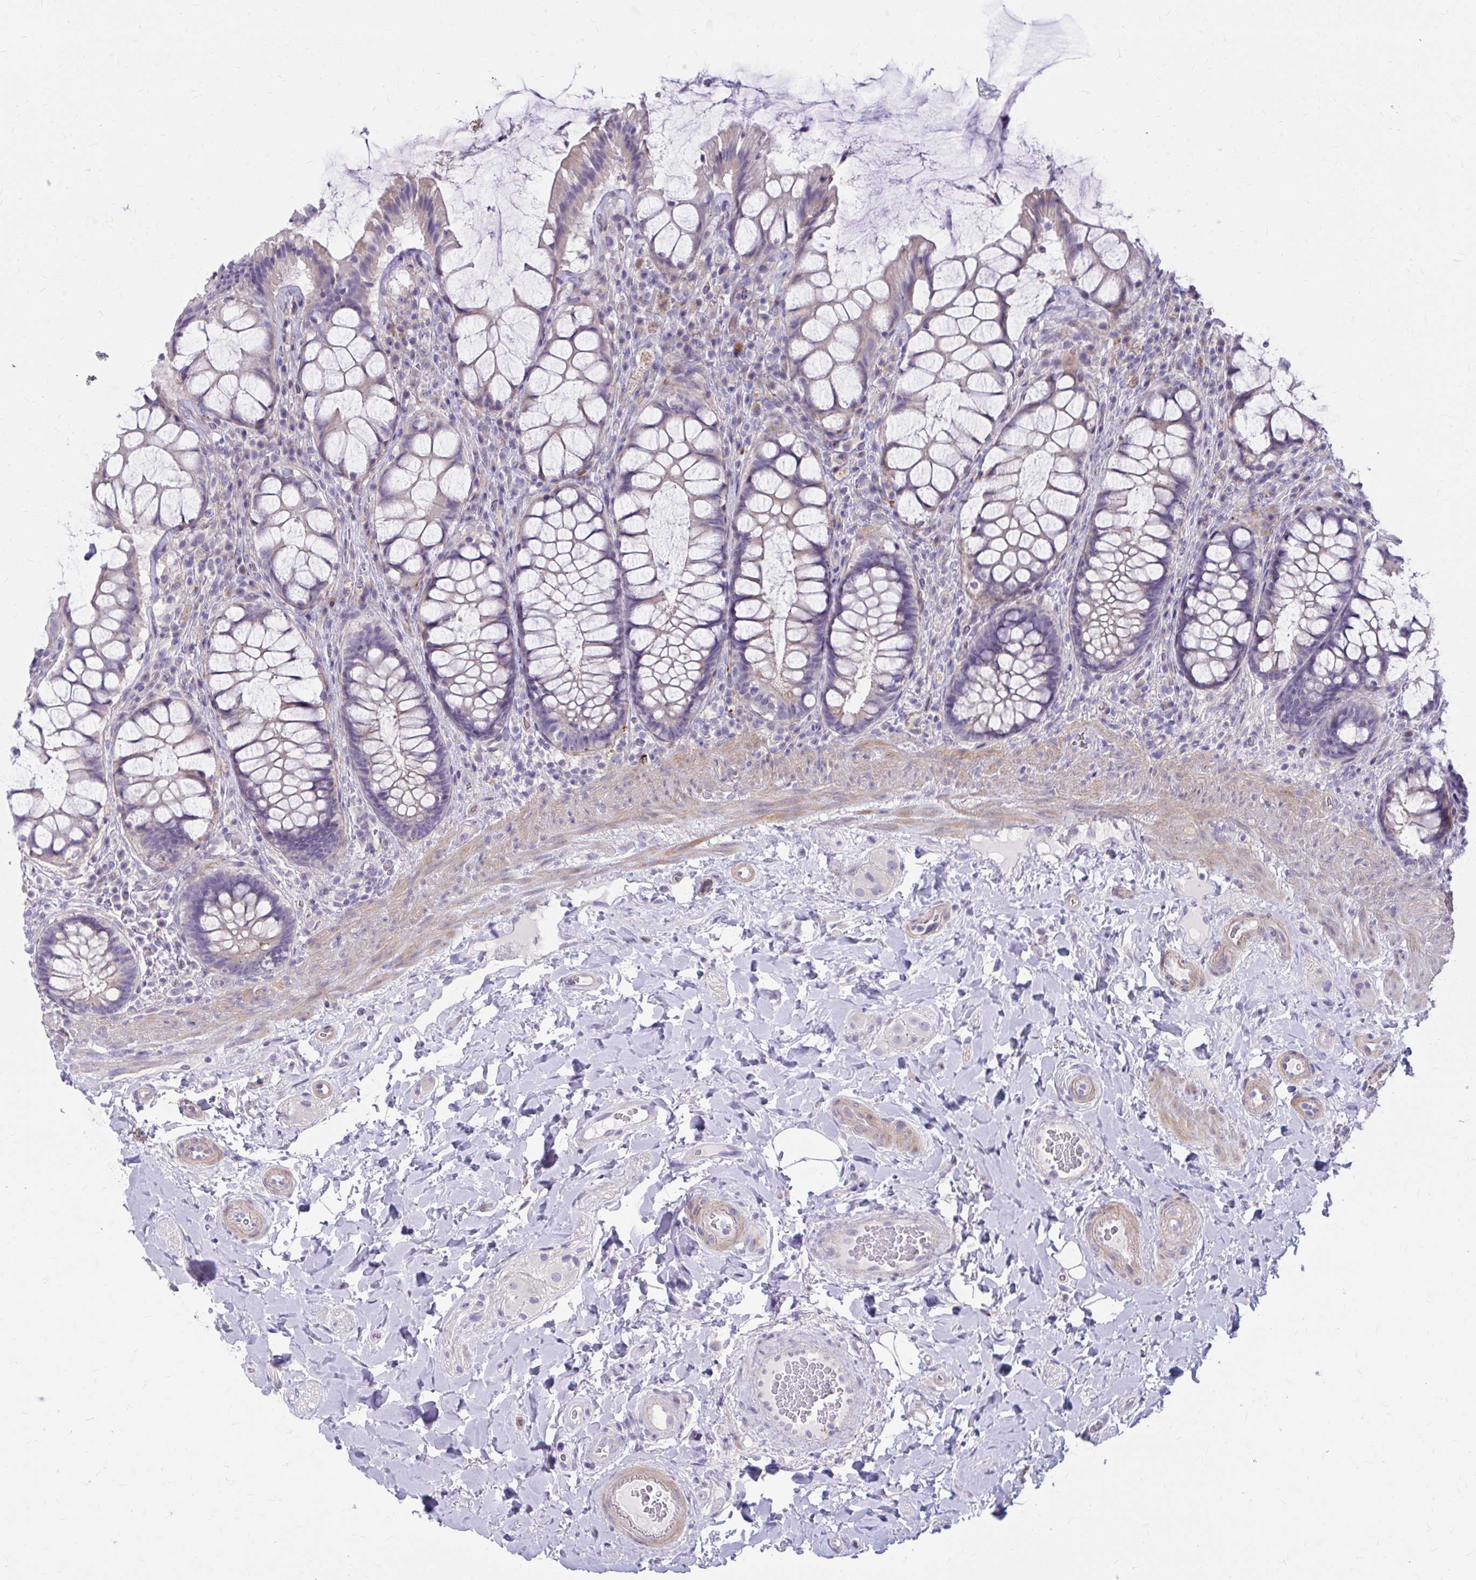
{"staining": {"intensity": "strong", "quantity": "<25%", "location": "cytoplasmic/membranous"}, "tissue": "rectum", "cell_type": "Glandular cells", "image_type": "normal", "snomed": [{"axis": "morphology", "description": "Normal tissue, NOS"}, {"axis": "topography", "description": "Rectum"}], "caption": "DAB immunohistochemical staining of benign rectum reveals strong cytoplasmic/membranous protein expression in about <25% of glandular cells.", "gene": "GLYATL2", "patient": {"sex": "female", "age": 58}}